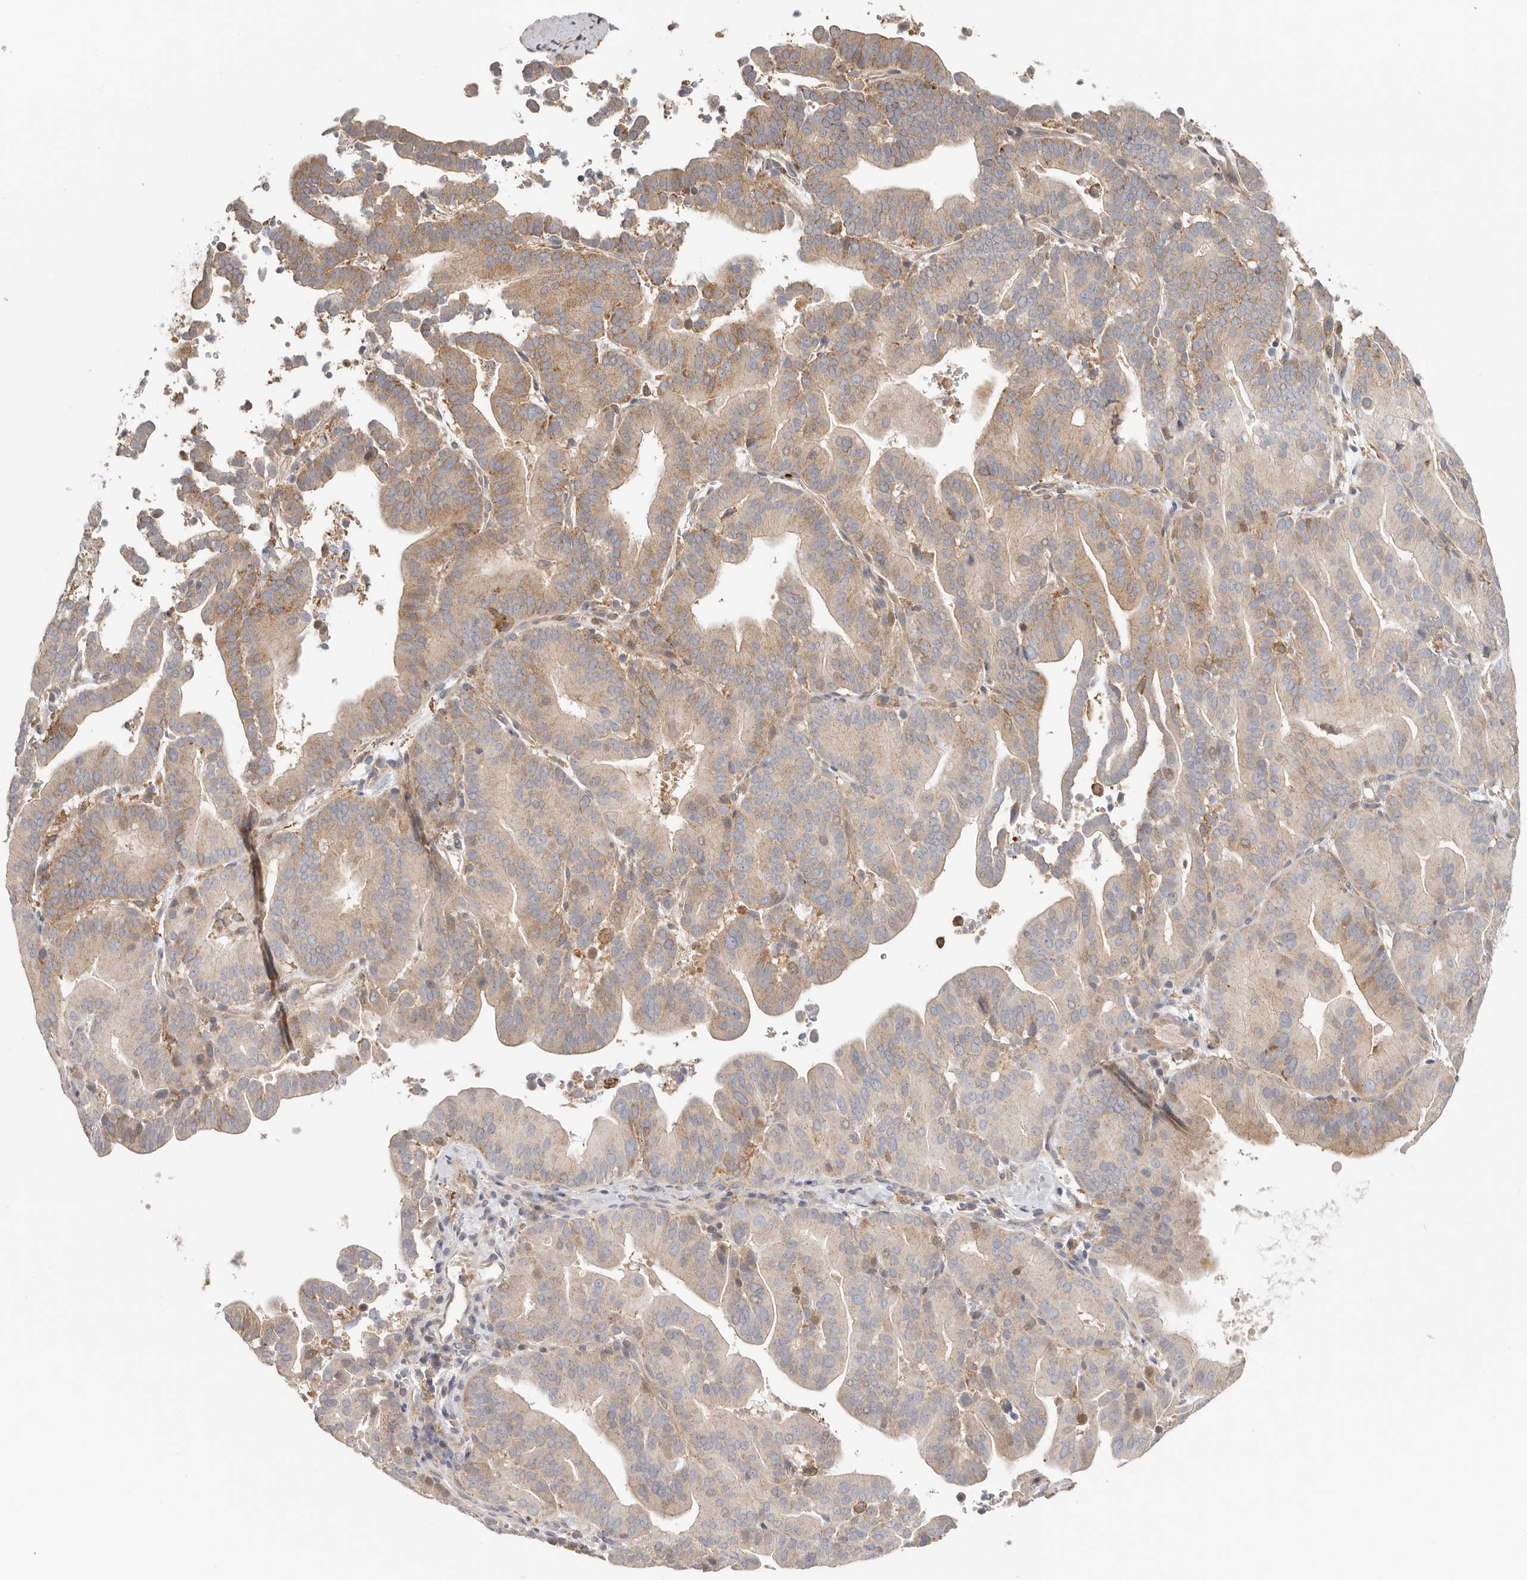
{"staining": {"intensity": "weak", "quantity": "25%-75%", "location": "cytoplasmic/membranous"}, "tissue": "liver cancer", "cell_type": "Tumor cells", "image_type": "cancer", "snomed": [{"axis": "morphology", "description": "Cholangiocarcinoma"}, {"axis": "topography", "description": "Liver"}], "caption": "A low amount of weak cytoplasmic/membranous staining is identified in about 25%-75% of tumor cells in liver cancer tissue. (Brightfield microscopy of DAB IHC at high magnification).", "gene": "MSRB2", "patient": {"sex": "female", "age": 75}}